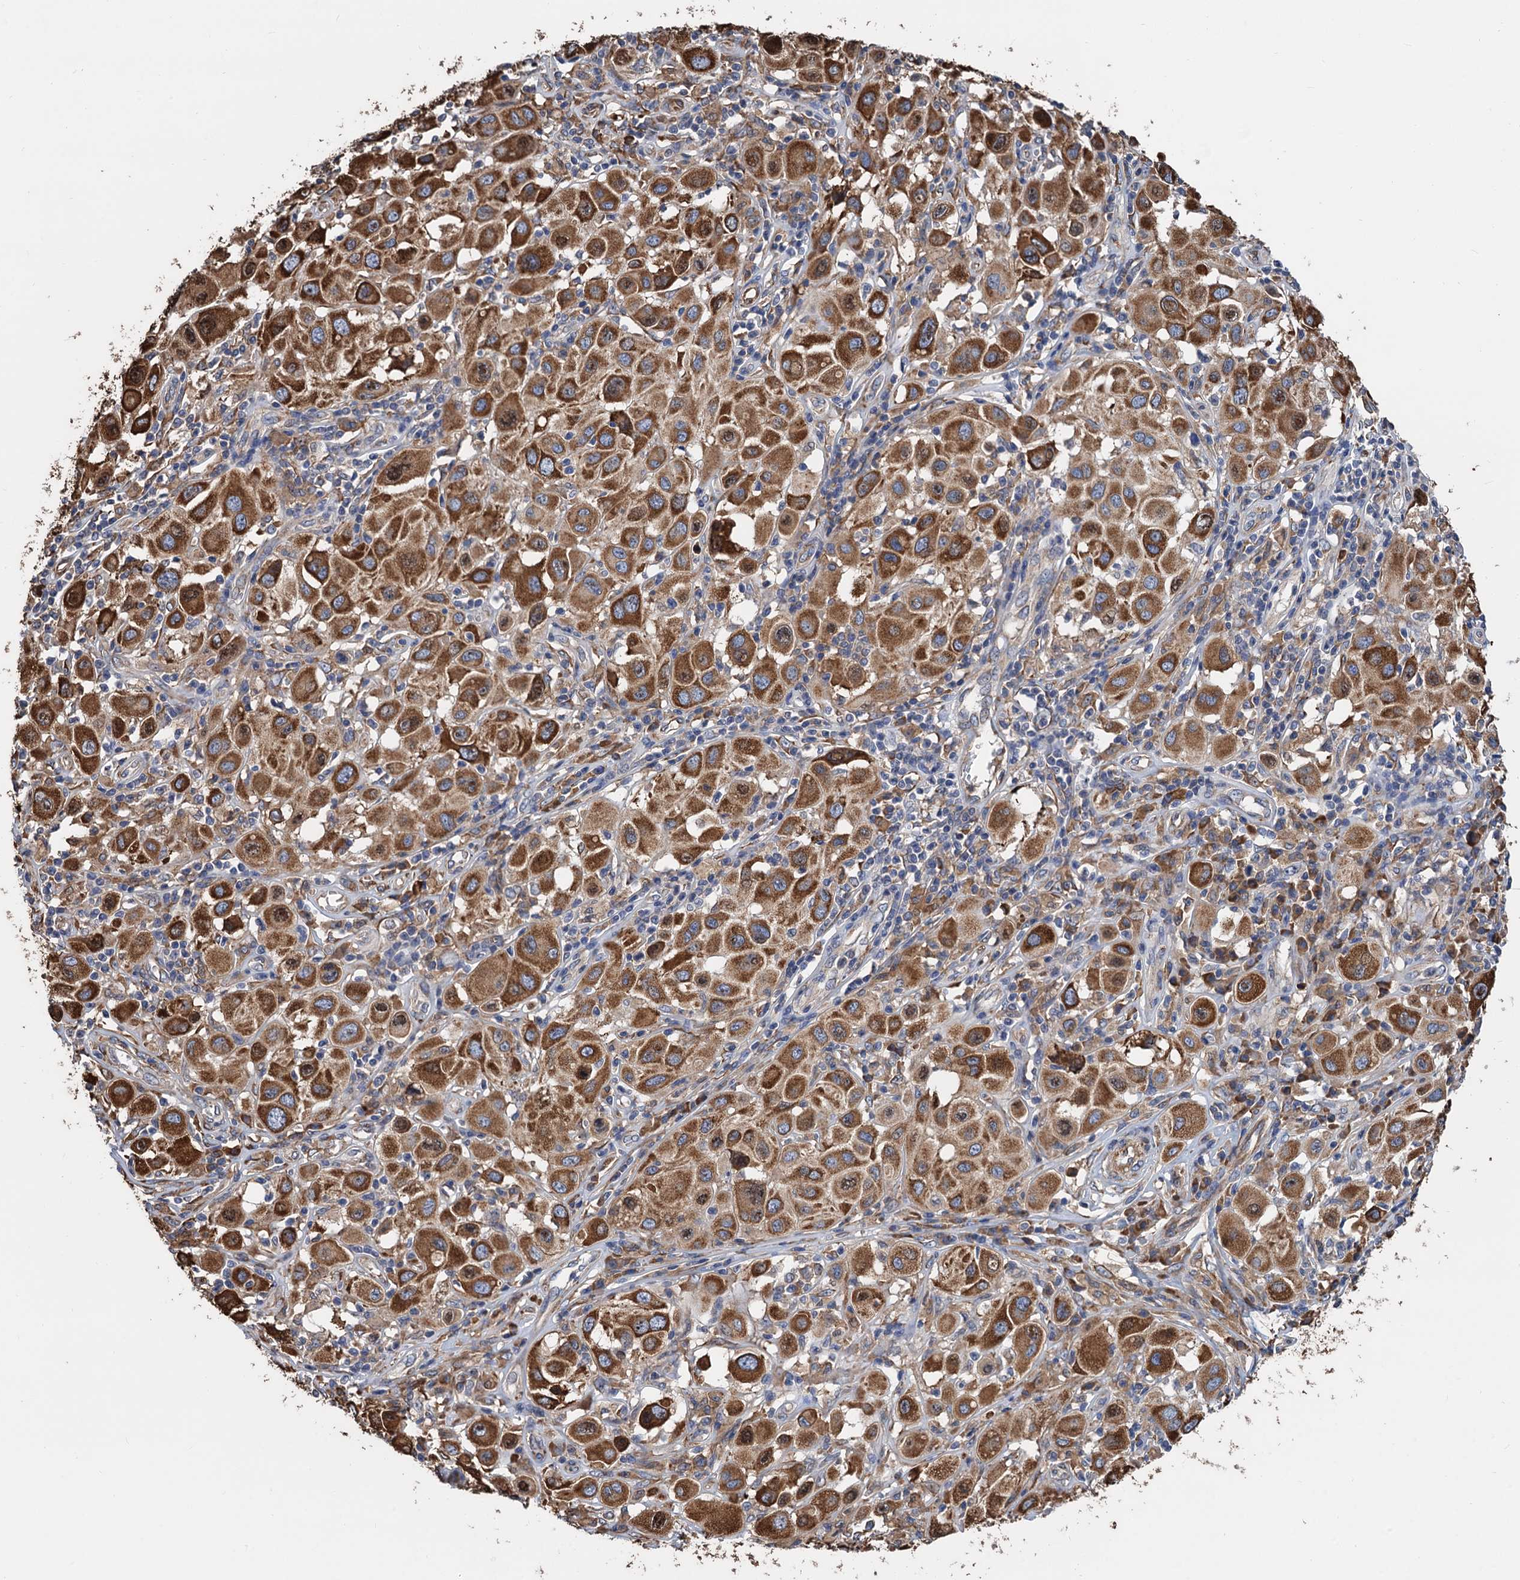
{"staining": {"intensity": "strong", "quantity": ">75%", "location": "cytoplasmic/membranous"}, "tissue": "melanoma", "cell_type": "Tumor cells", "image_type": "cancer", "snomed": [{"axis": "morphology", "description": "Malignant melanoma, Metastatic site"}, {"axis": "topography", "description": "Skin"}], "caption": "IHC (DAB) staining of human melanoma displays strong cytoplasmic/membranous protein staining in approximately >75% of tumor cells.", "gene": "CNNM1", "patient": {"sex": "male", "age": 41}}